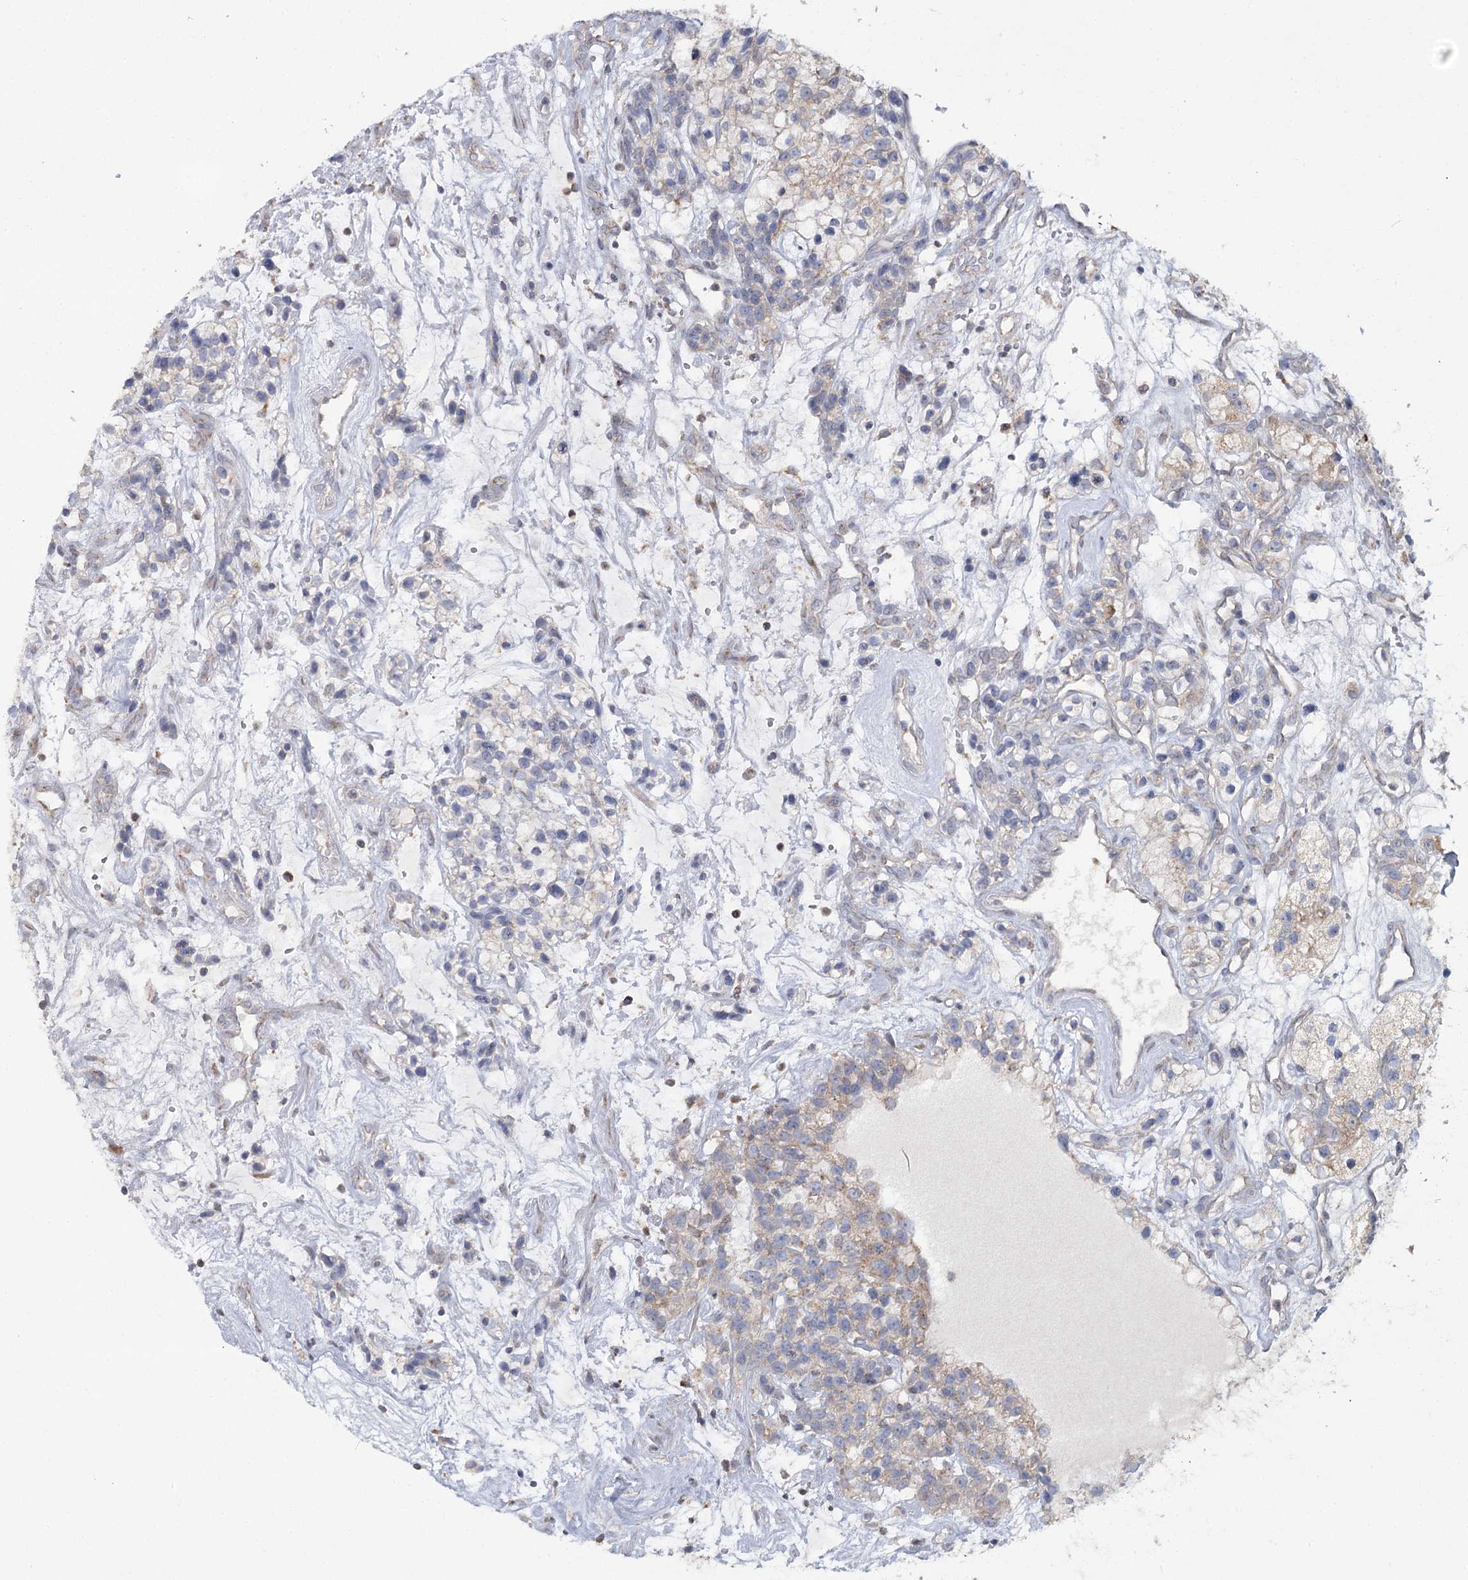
{"staining": {"intensity": "weak", "quantity": "25%-75%", "location": "cytoplasmic/membranous"}, "tissue": "renal cancer", "cell_type": "Tumor cells", "image_type": "cancer", "snomed": [{"axis": "morphology", "description": "Adenocarcinoma, NOS"}, {"axis": "topography", "description": "Kidney"}], "caption": "There is low levels of weak cytoplasmic/membranous staining in tumor cells of renal cancer, as demonstrated by immunohistochemical staining (brown color).", "gene": "ACOX2", "patient": {"sex": "female", "age": 57}}